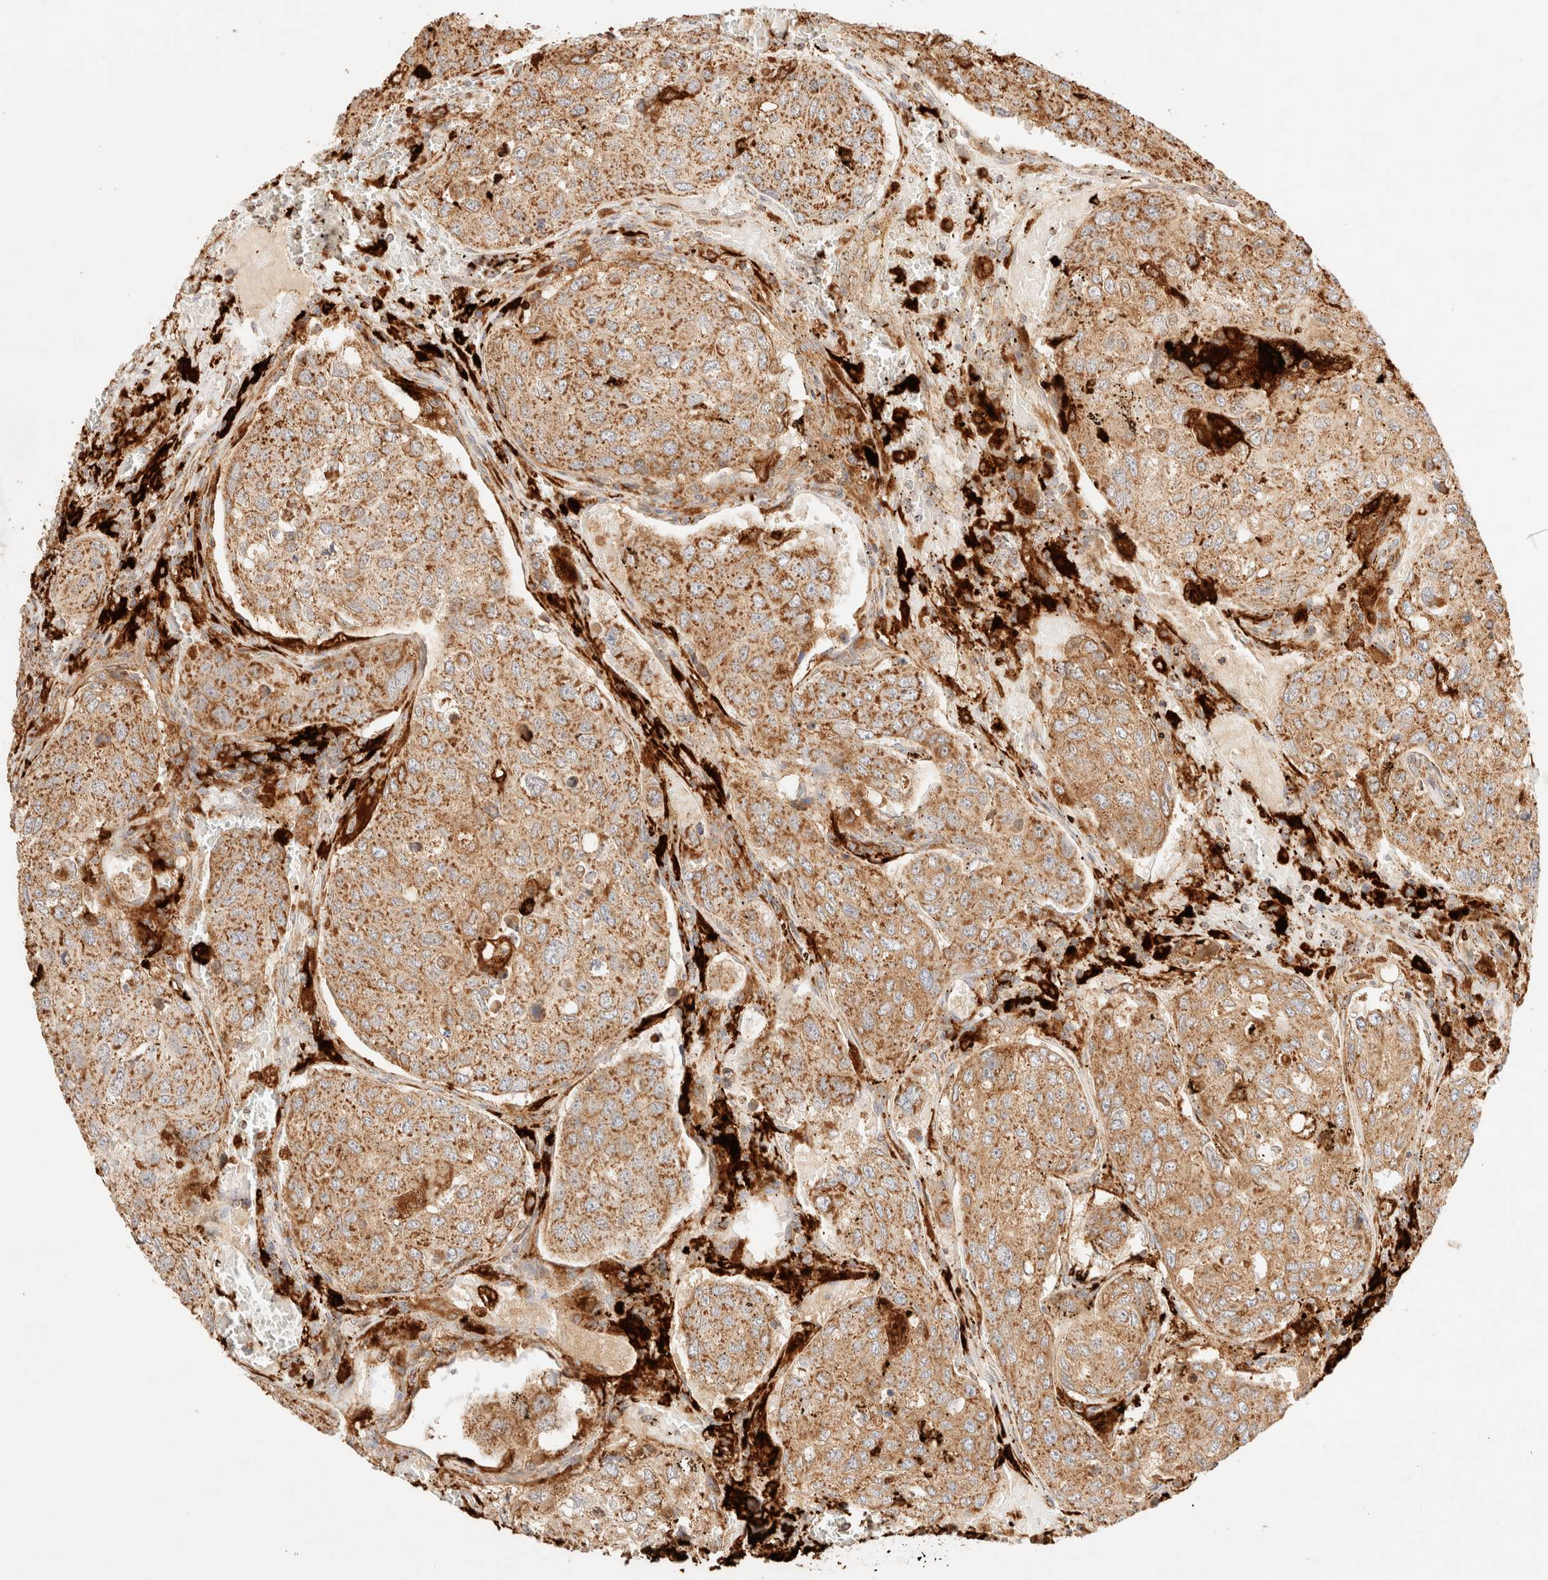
{"staining": {"intensity": "moderate", "quantity": ">75%", "location": "cytoplasmic/membranous"}, "tissue": "urothelial cancer", "cell_type": "Tumor cells", "image_type": "cancer", "snomed": [{"axis": "morphology", "description": "Urothelial carcinoma, High grade"}, {"axis": "topography", "description": "Lymph node"}, {"axis": "topography", "description": "Urinary bladder"}], "caption": "A histopathology image showing moderate cytoplasmic/membranous positivity in about >75% of tumor cells in urothelial cancer, as visualized by brown immunohistochemical staining.", "gene": "TACO1", "patient": {"sex": "male", "age": 51}}